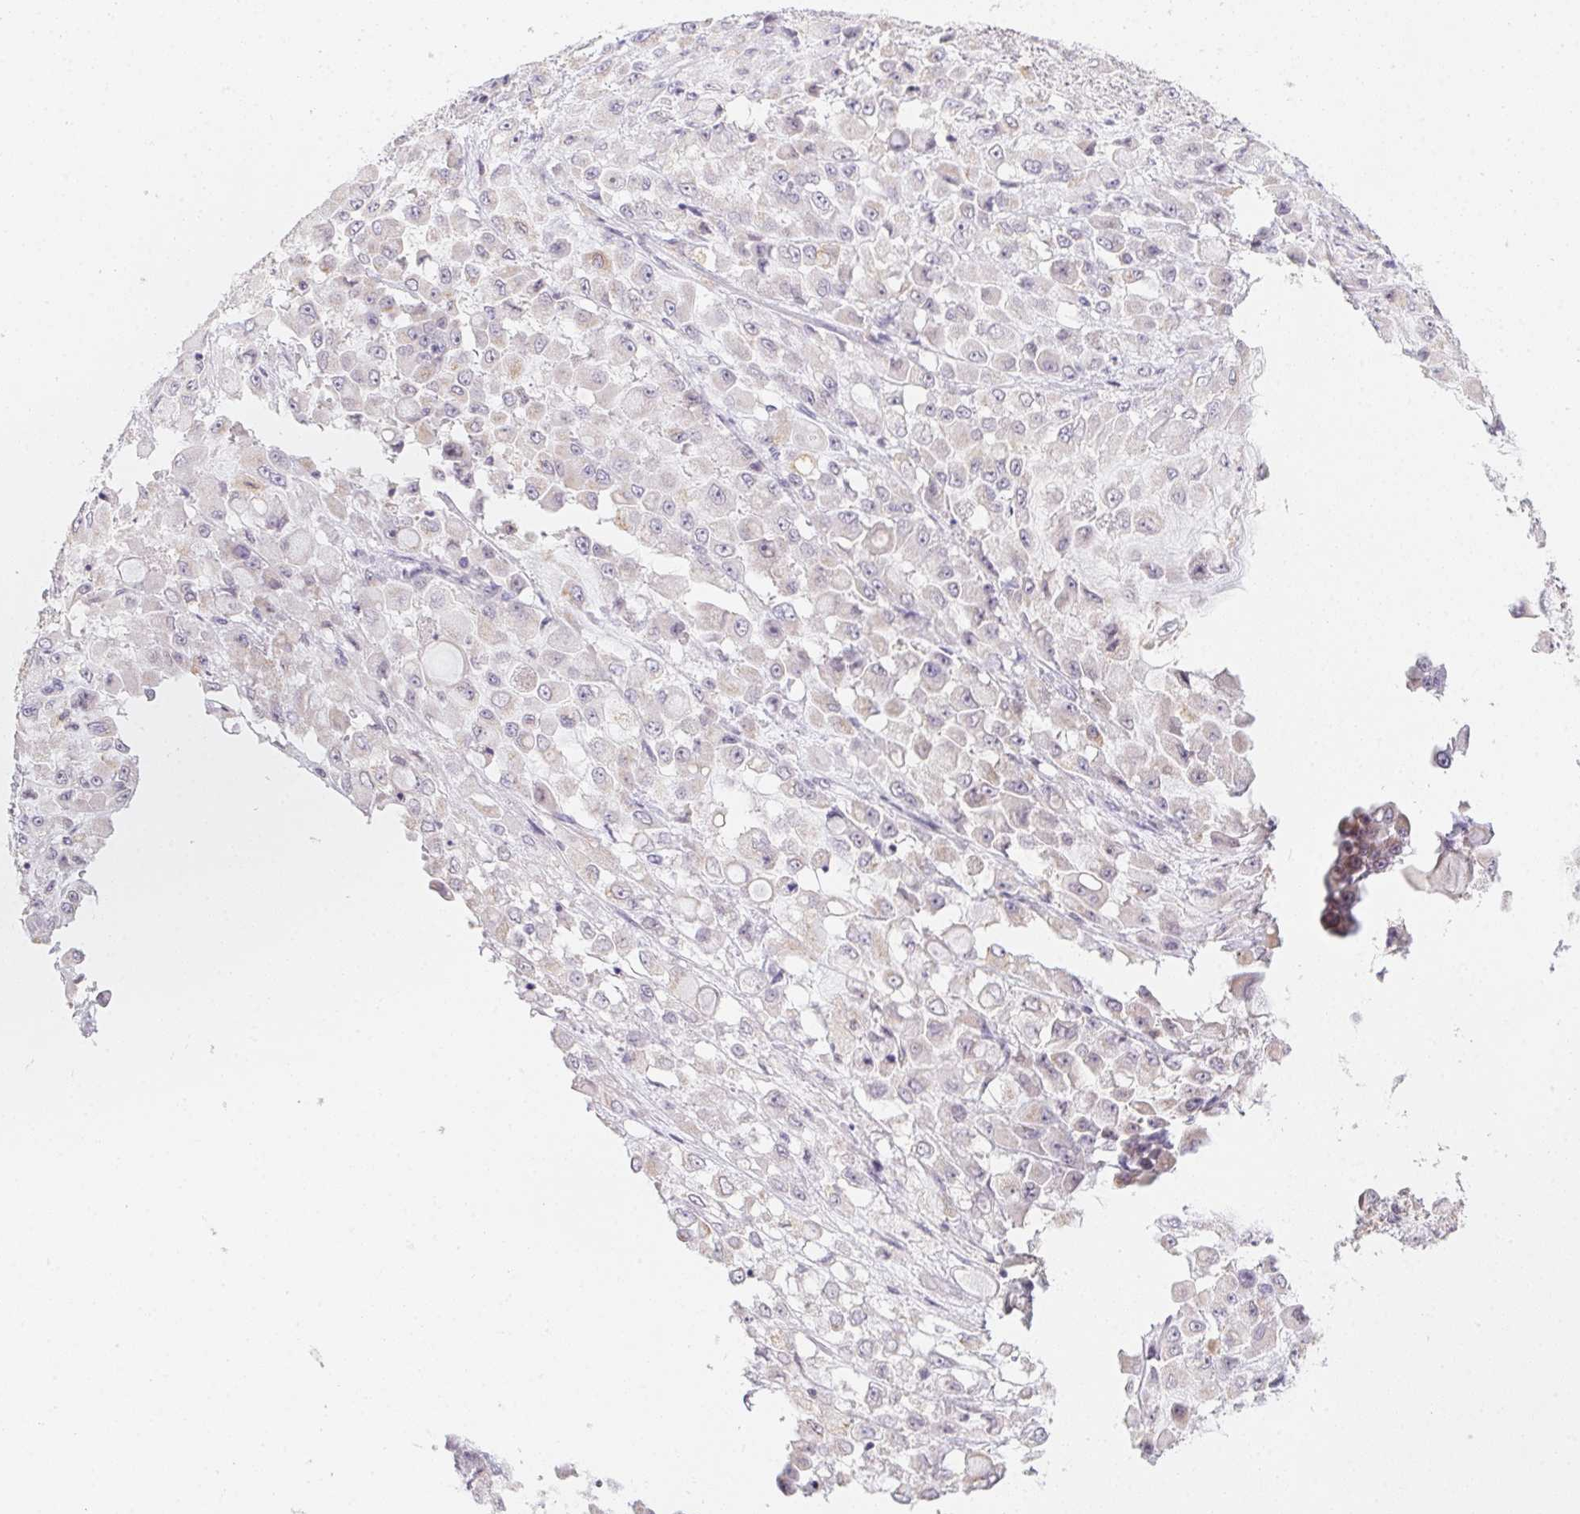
{"staining": {"intensity": "negative", "quantity": "none", "location": "none"}, "tissue": "stomach cancer", "cell_type": "Tumor cells", "image_type": "cancer", "snomed": [{"axis": "morphology", "description": "Adenocarcinoma, NOS"}, {"axis": "topography", "description": "Stomach"}], "caption": "Immunohistochemical staining of human stomach adenocarcinoma shows no significant positivity in tumor cells.", "gene": "SLC6A18", "patient": {"sex": "female", "age": 76}}